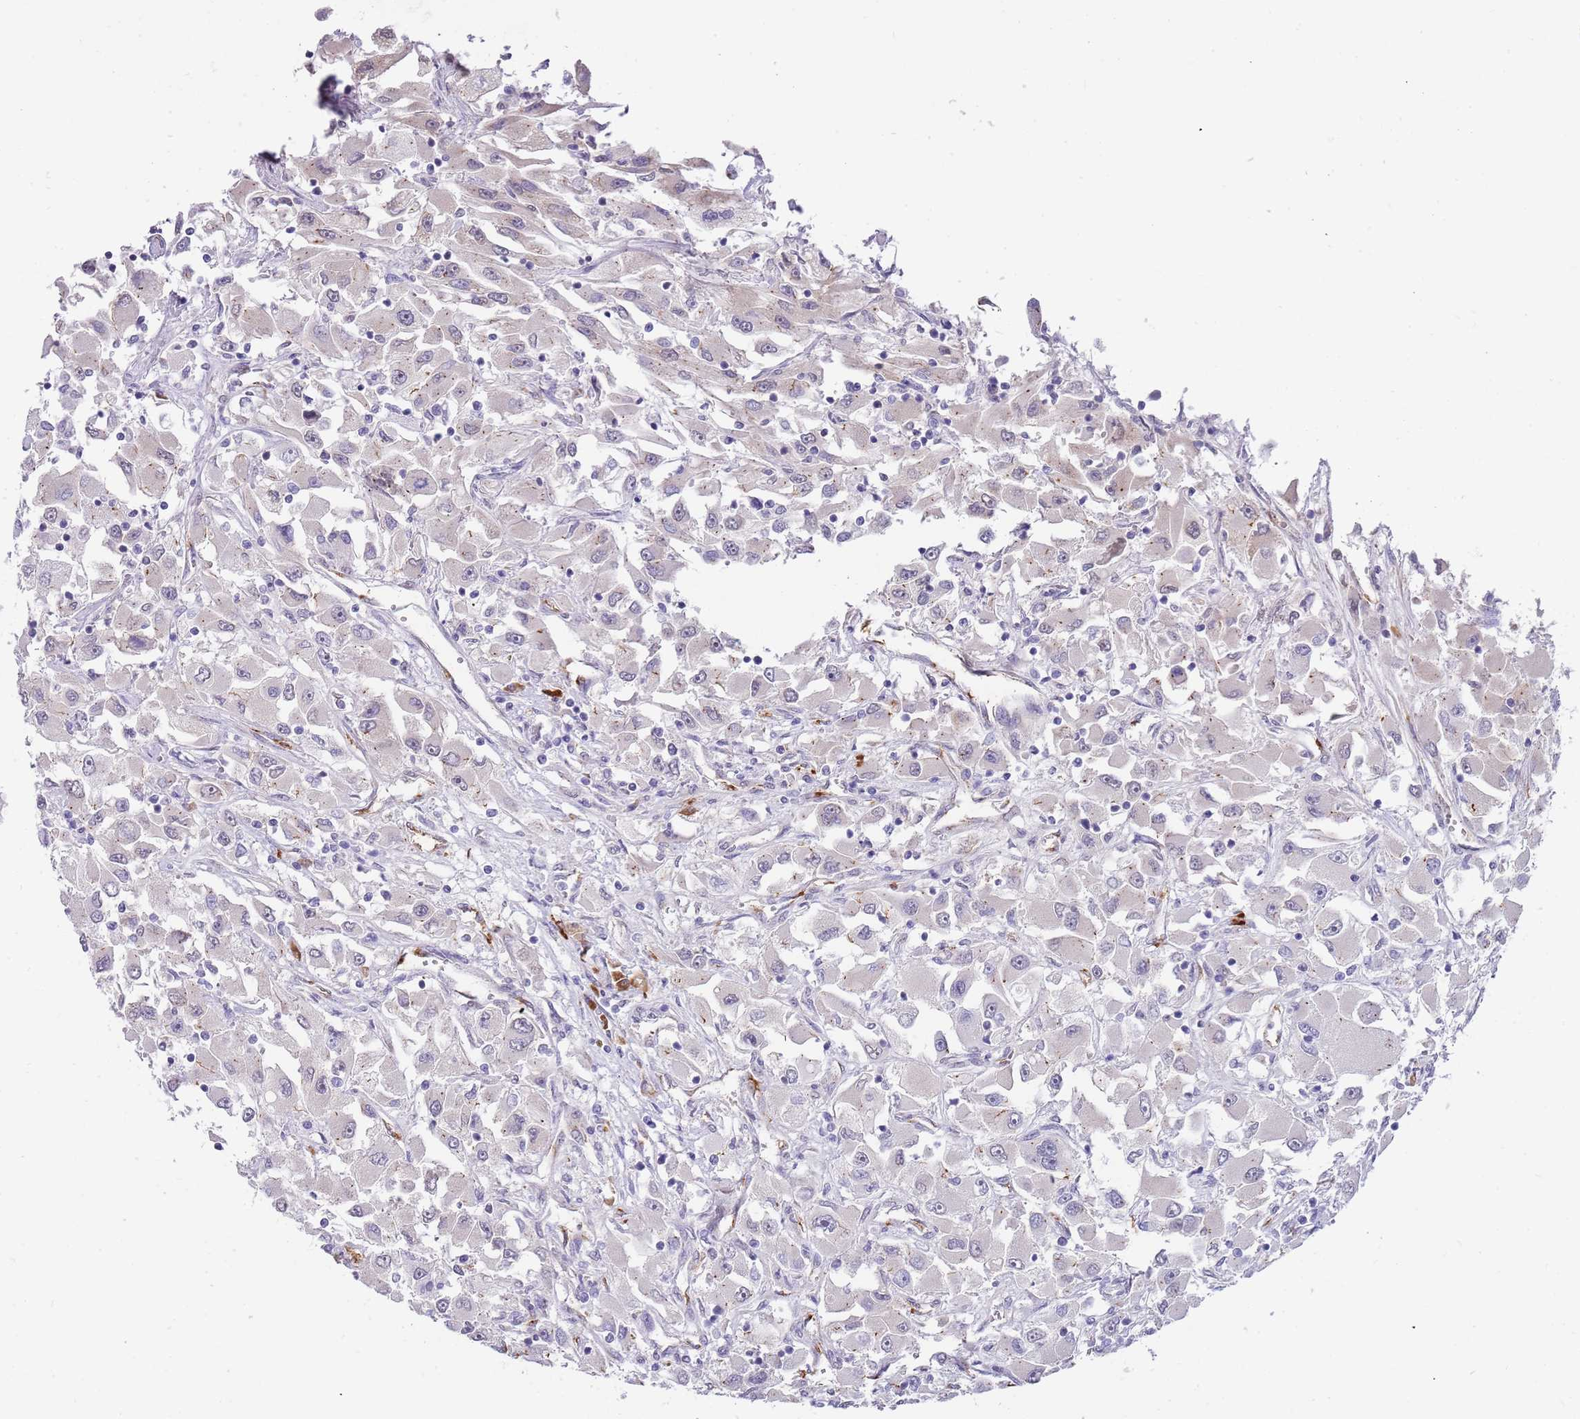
{"staining": {"intensity": "negative", "quantity": "none", "location": "none"}, "tissue": "renal cancer", "cell_type": "Tumor cells", "image_type": "cancer", "snomed": [{"axis": "morphology", "description": "Adenocarcinoma, NOS"}, {"axis": "topography", "description": "Kidney"}], "caption": "Immunohistochemistry image of neoplastic tissue: human adenocarcinoma (renal) stained with DAB exhibits no significant protein expression in tumor cells.", "gene": "TNRC6C", "patient": {"sex": "female", "age": 52}}